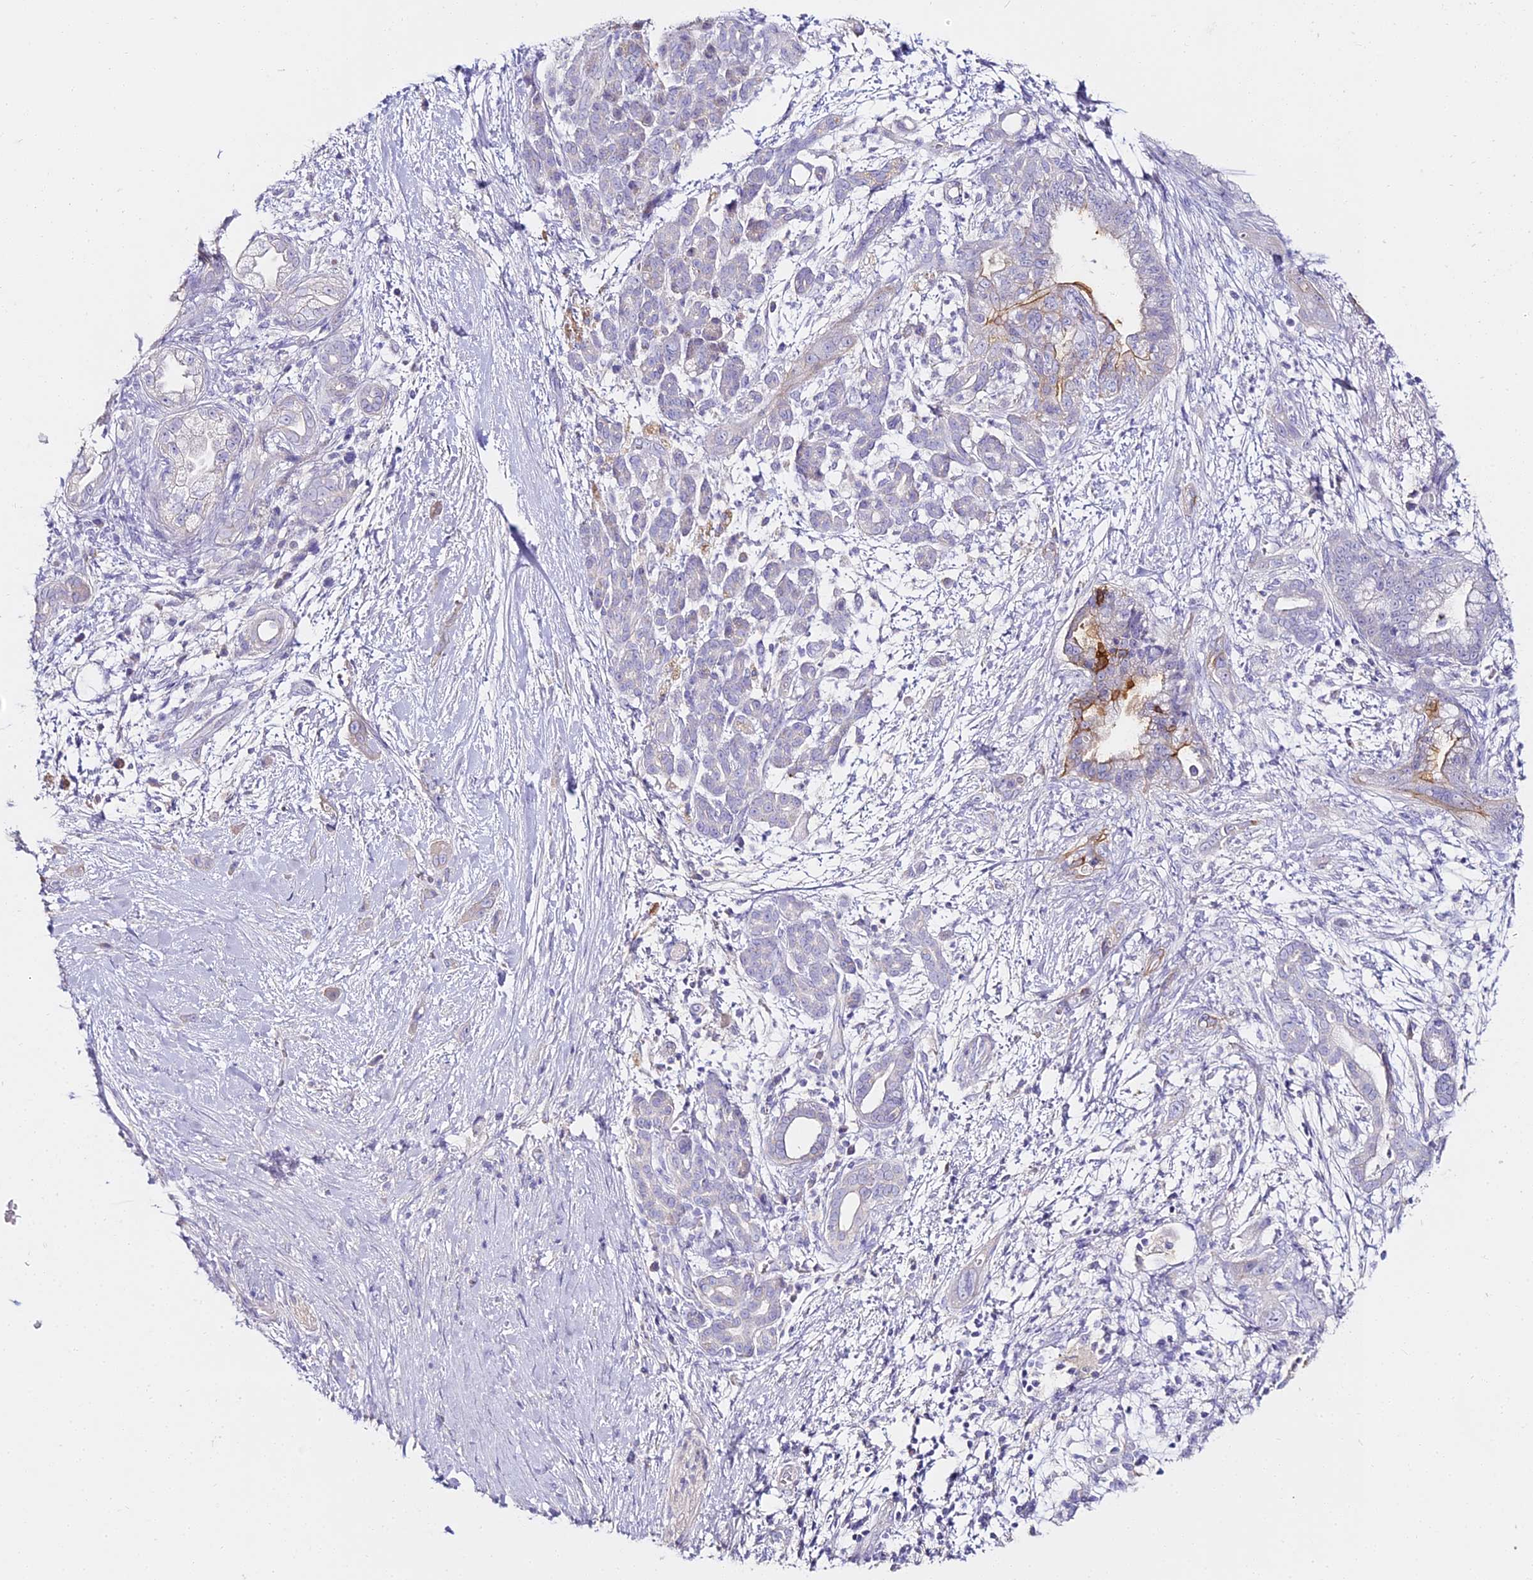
{"staining": {"intensity": "moderate", "quantity": "<25%", "location": "cytoplasmic/membranous"}, "tissue": "pancreatic cancer", "cell_type": "Tumor cells", "image_type": "cancer", "snomed": [{"axis": "morphology", "description": "Adenocarcinoma, NOS"}, {"axis": "topography", "description": "Pancreas"}], "caption": "About <25% of tumor cells in adenocarcinoma (pancreatic) reveal moderate cytoplasmic/membranous protein staining as visualized by brown immunohistochemical staining.", "gene": "ALPG", "patient": {"sex": "male", "age": 59}}